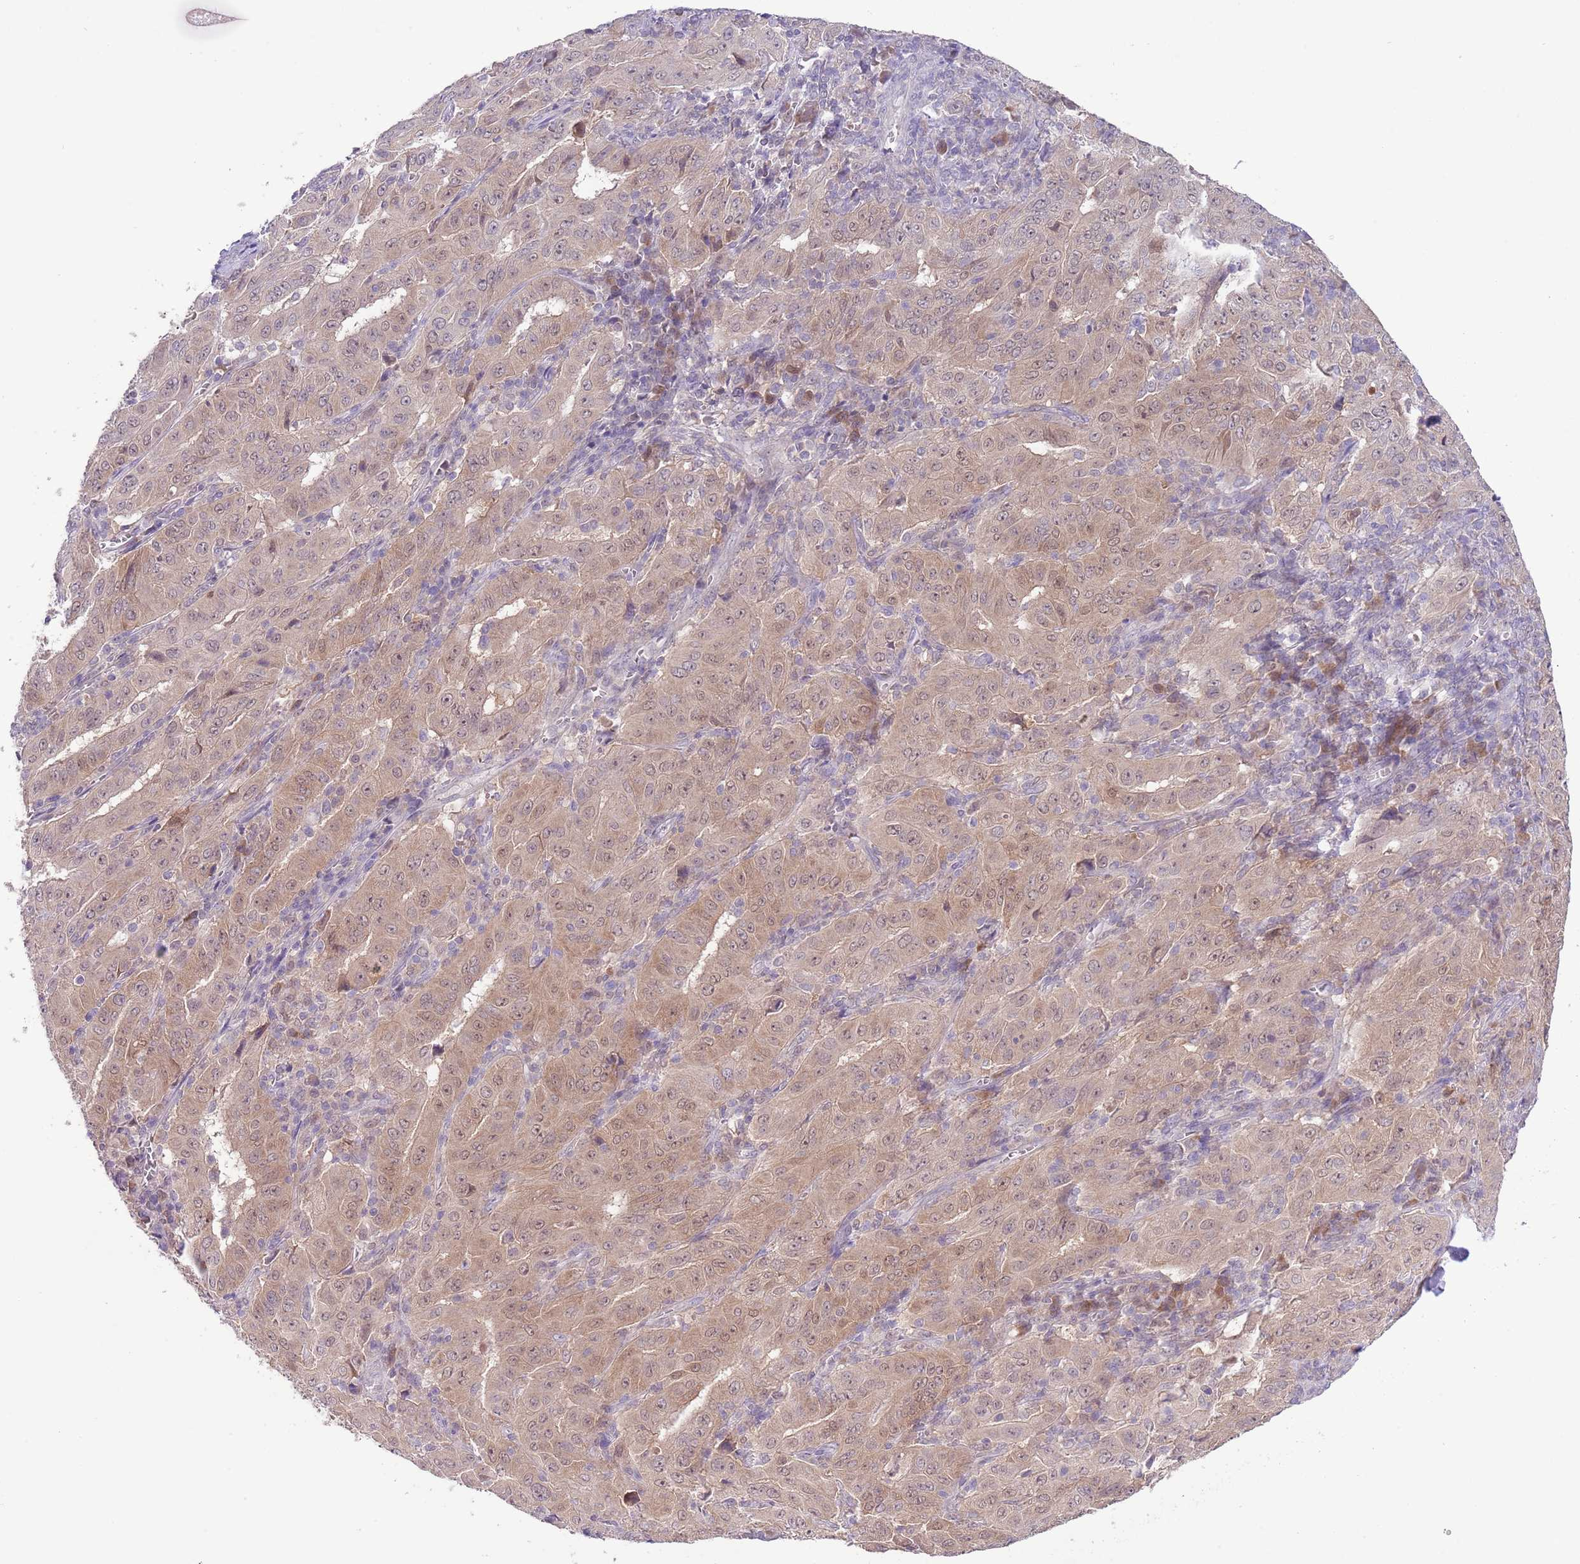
{"staining": {"intensity": "moderate", "quantity": ">75%", "location": "cytoplasmic/membranous,nuclear"}, "tissue": "pancreatic cancer", "cell_type": "Tumor cells", "image_type": "cancer", "snomed": [{"axis": "morphology", "description": "Adenocarcinoma, NOS"}, {"axis": "topography", "description": "Pancreas"}], "caption": "IHC photomicrograph of neoplastic tissue: pancreatic cancer stained using immunohistochemistry (IHC) reveals medium levels of moderate protein expression localized specifically in the cytoplasmic/membranous and nuclear of tumor cells, appearing as a cytoplasmic/membranous and nuclear brown color.", "gene": "GALK2", "patient": {"sex": "male", "age": 63}}